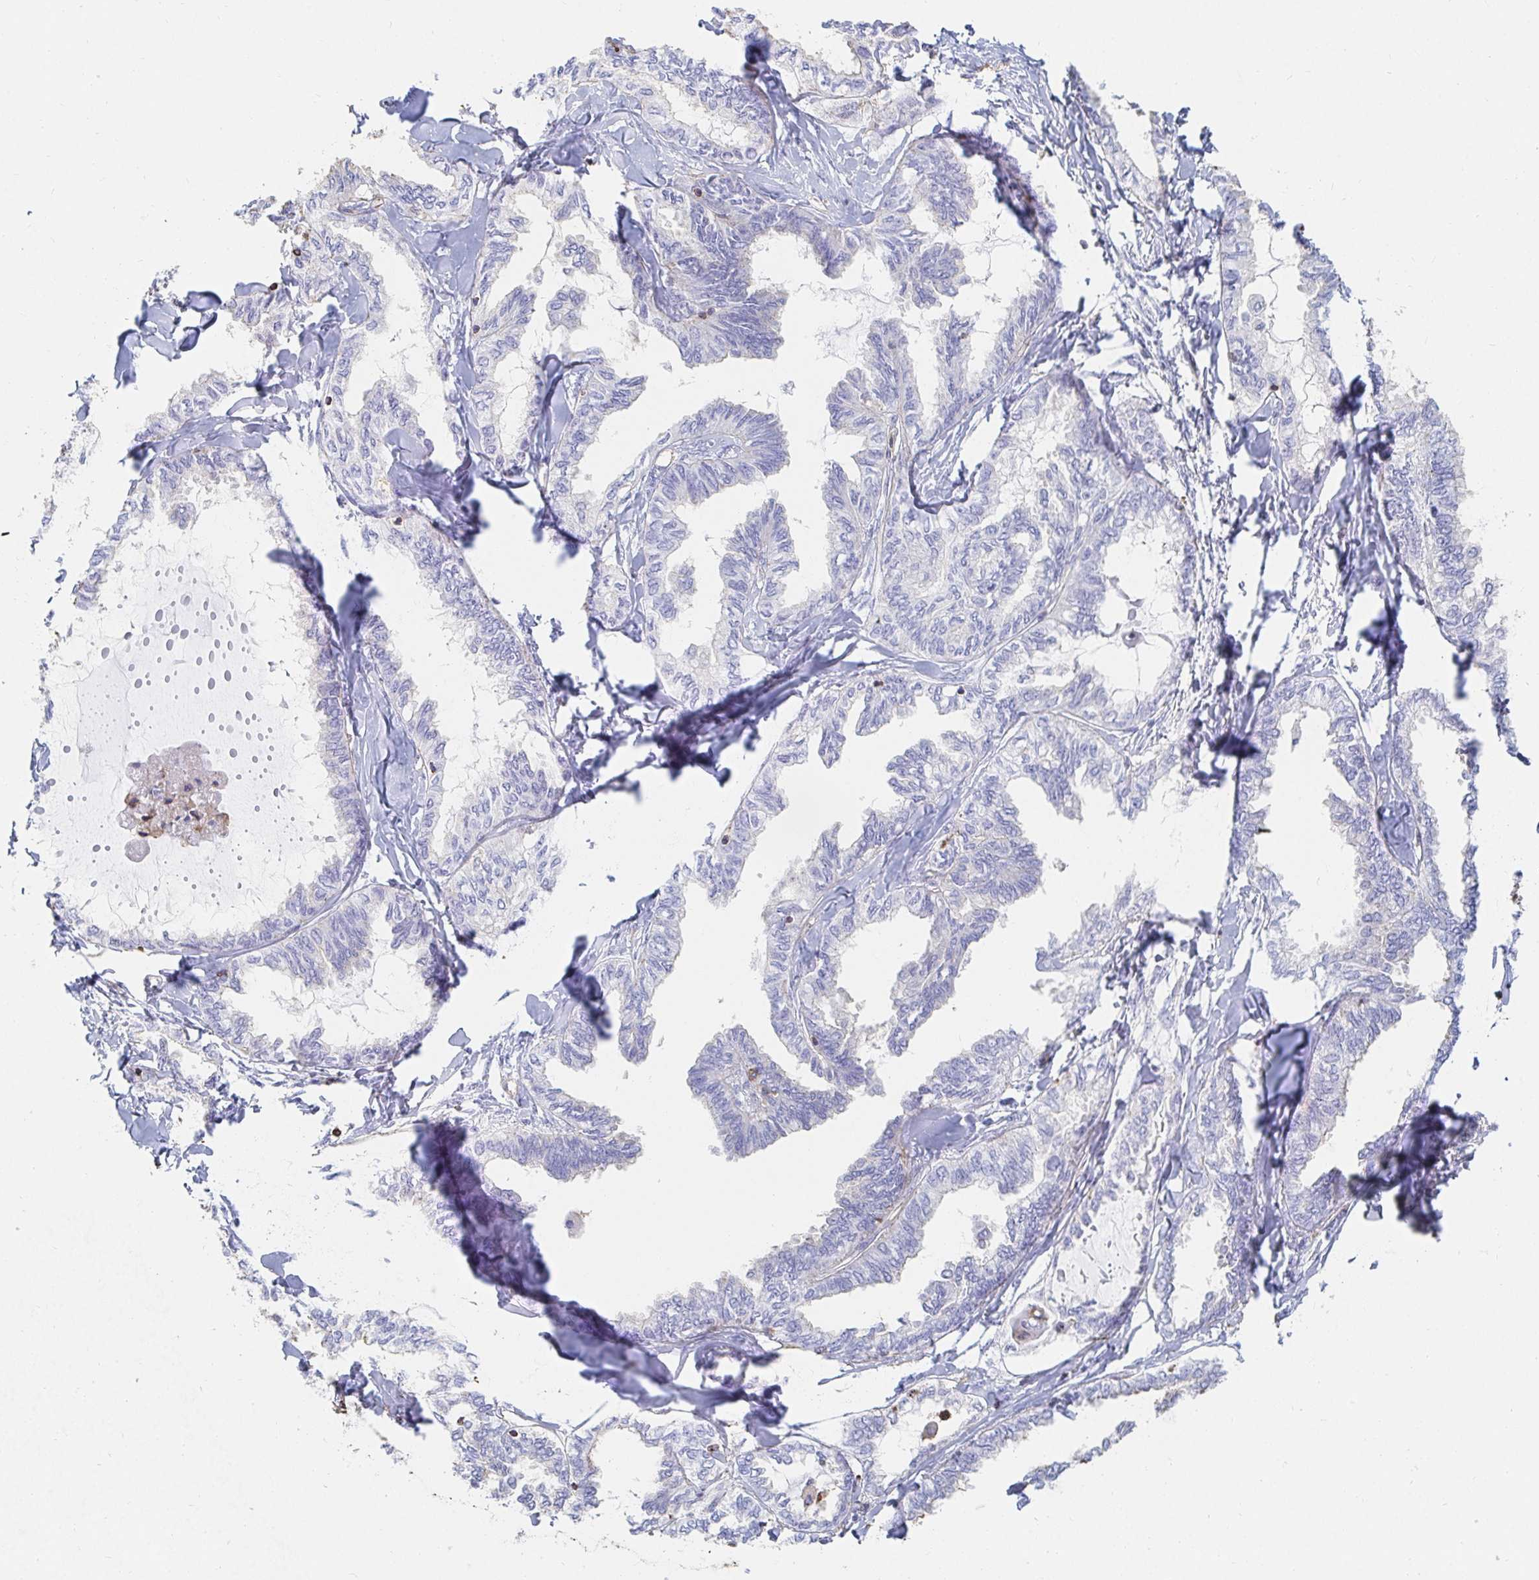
{"staining": {"intensity": "negative", "quantity": "none", "location": "none"}, "tissue": "ovarian cancer", "cell_type": "Tumor cells", "image_type": "cancer", "snomed": [{"axis": "morphology", "description": "Carcinoma, endometroid"}, {"axis": "topography", "description": "Ovary"}], "caption": "DAB (3,3'-diaminobenzidine) immunohistochemical staining of human endometroid carcinoma (ovarian) shows no significant staining in tumor cells. (Immunohistochemistry (ihc), brightfield microscopy, high magnification).", "gene": "PTPN14", "patient": {"sex": "female", "age": 70}}